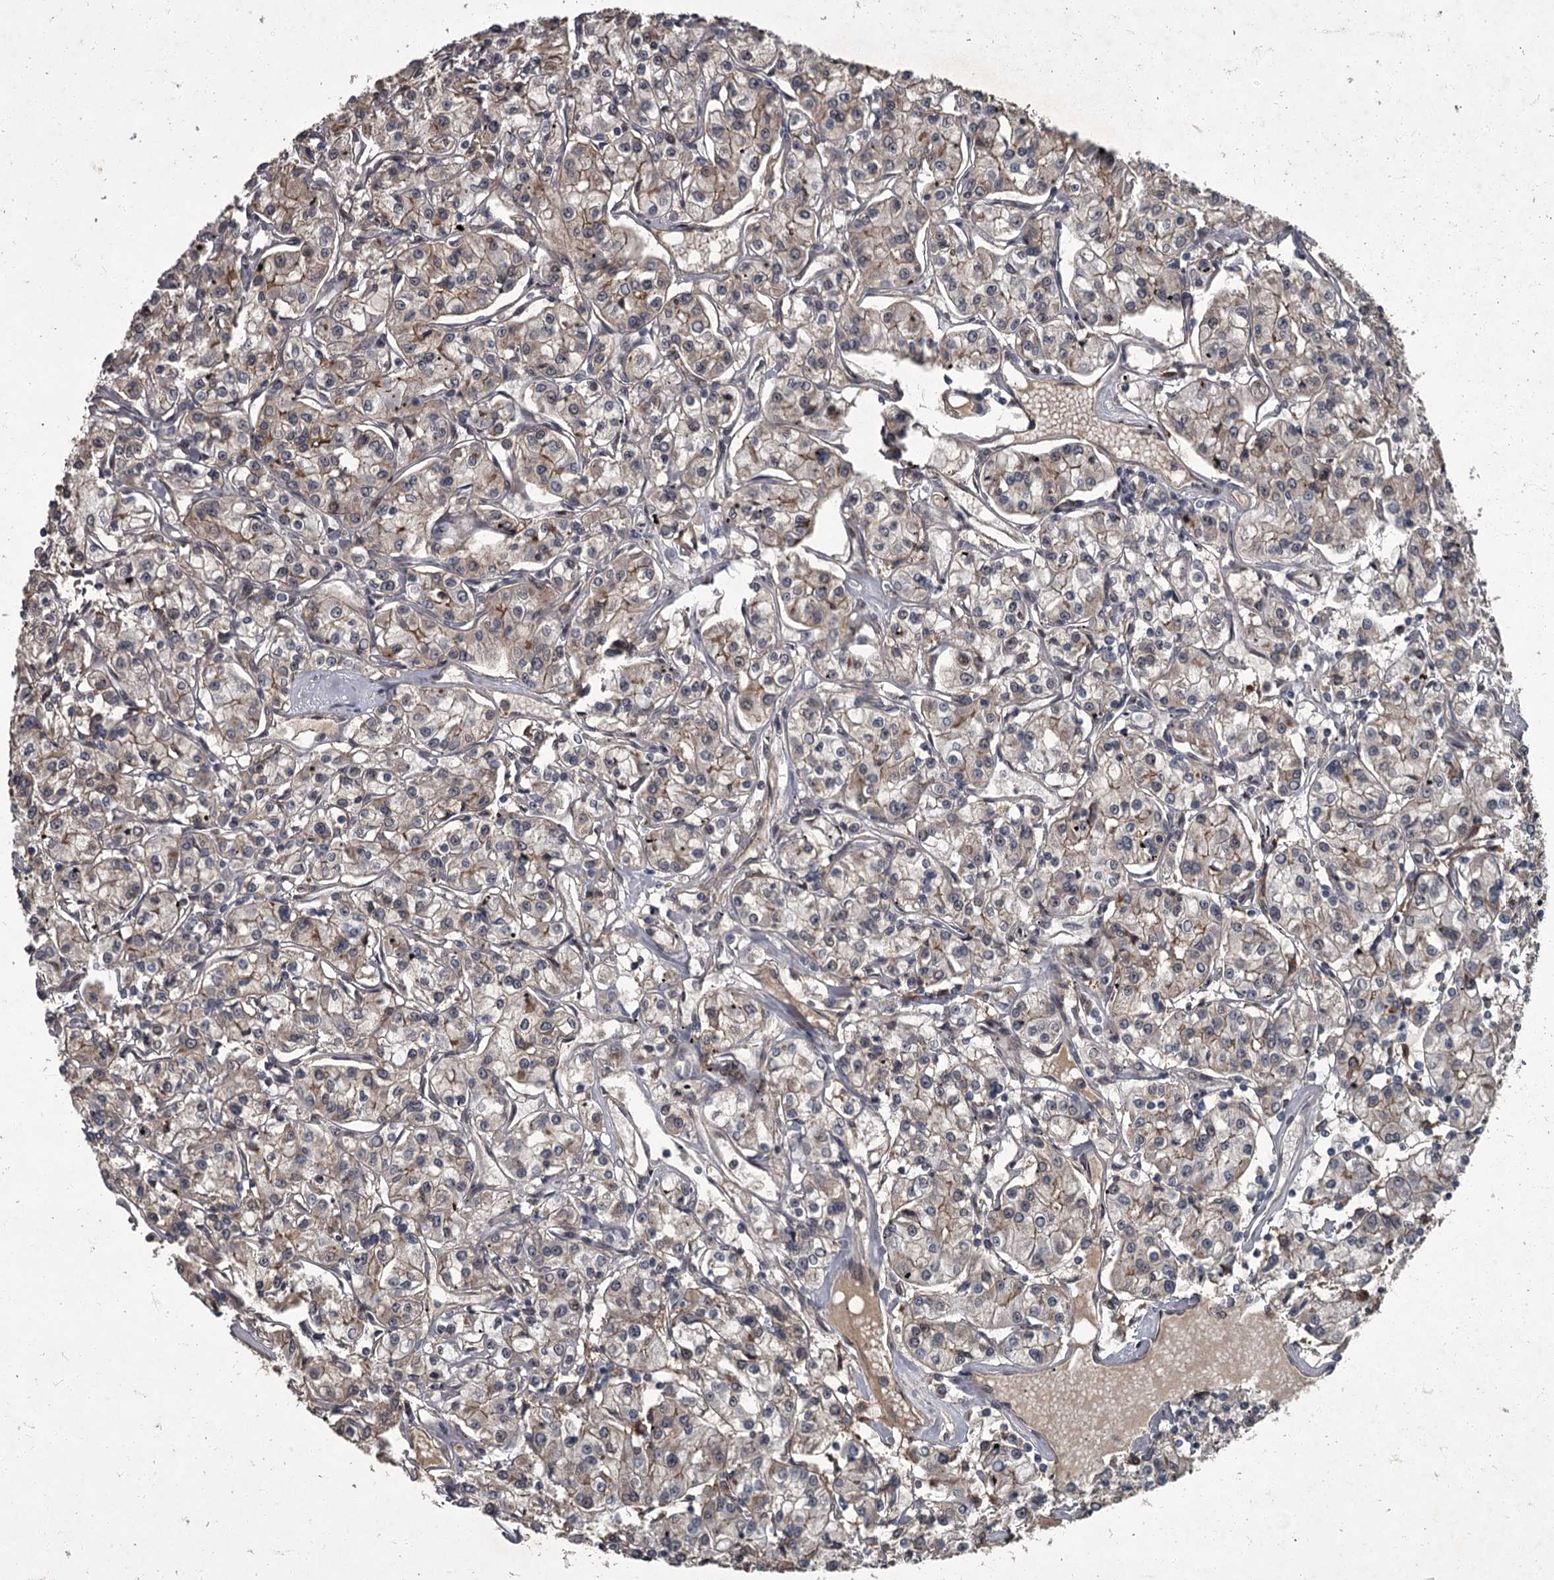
{"staining": {"intensity": "negative", "quantity": "none", "location": "none"}, "tissue": "renal cancer", "cell_type": "Tumor cells", "image_type": "cancer", "snomed": [{"axis": "morphology", "description": "Adenocarcinoma, NOS"}, {"axis": "topography", "description": "Kidney"}], "caption": "This is a histopathology image of IHC staining of renal cancer, which shows no expression in tumor cells. Nuclei are stained in blue.", "gene": "FLVCR2", "patient": {"sex": "female", "age": 59}}